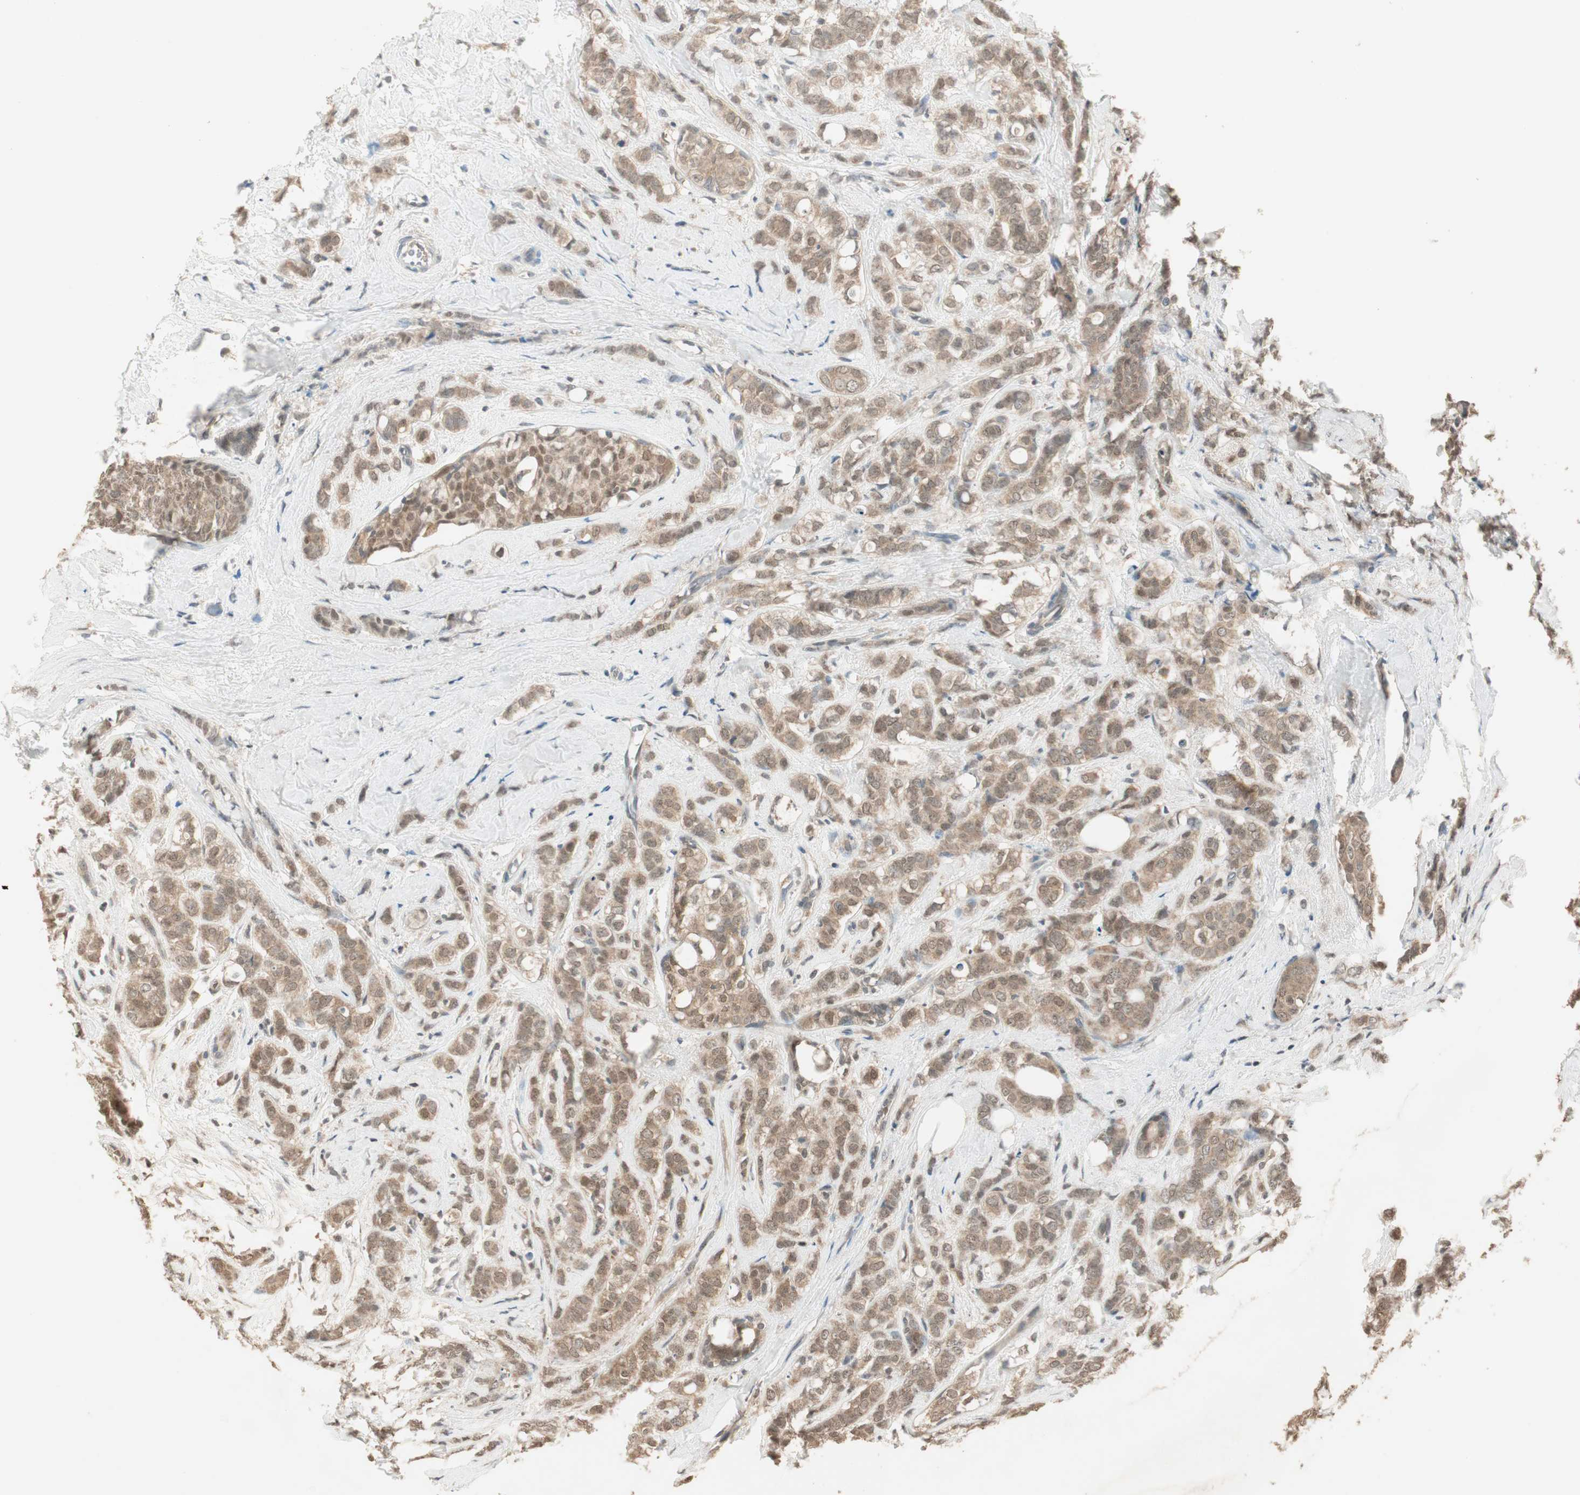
{"staining": {"intensity": "moderate", "quantity": ">75%", "location": "cytoplasmic/membranous"}, "tissue": "breast cancer", "cell_type": "Tumor cells", "image_type": "cancer", "snomed": [{"axis": "morphology", "description": "Lobular carcinoma"}, {"axis": "topography", "description": "Breast"}], "caption": "Protein expression analysis of breast lobular carcinoma demonstrates moderate cytoplasmic/membranous expression in approximately >75% of tumor cells. (DAB = brown stain, brightfield microscopy at high magnification).", "gene": "USP5", "patient": {"sex": "female", "age": 60}}